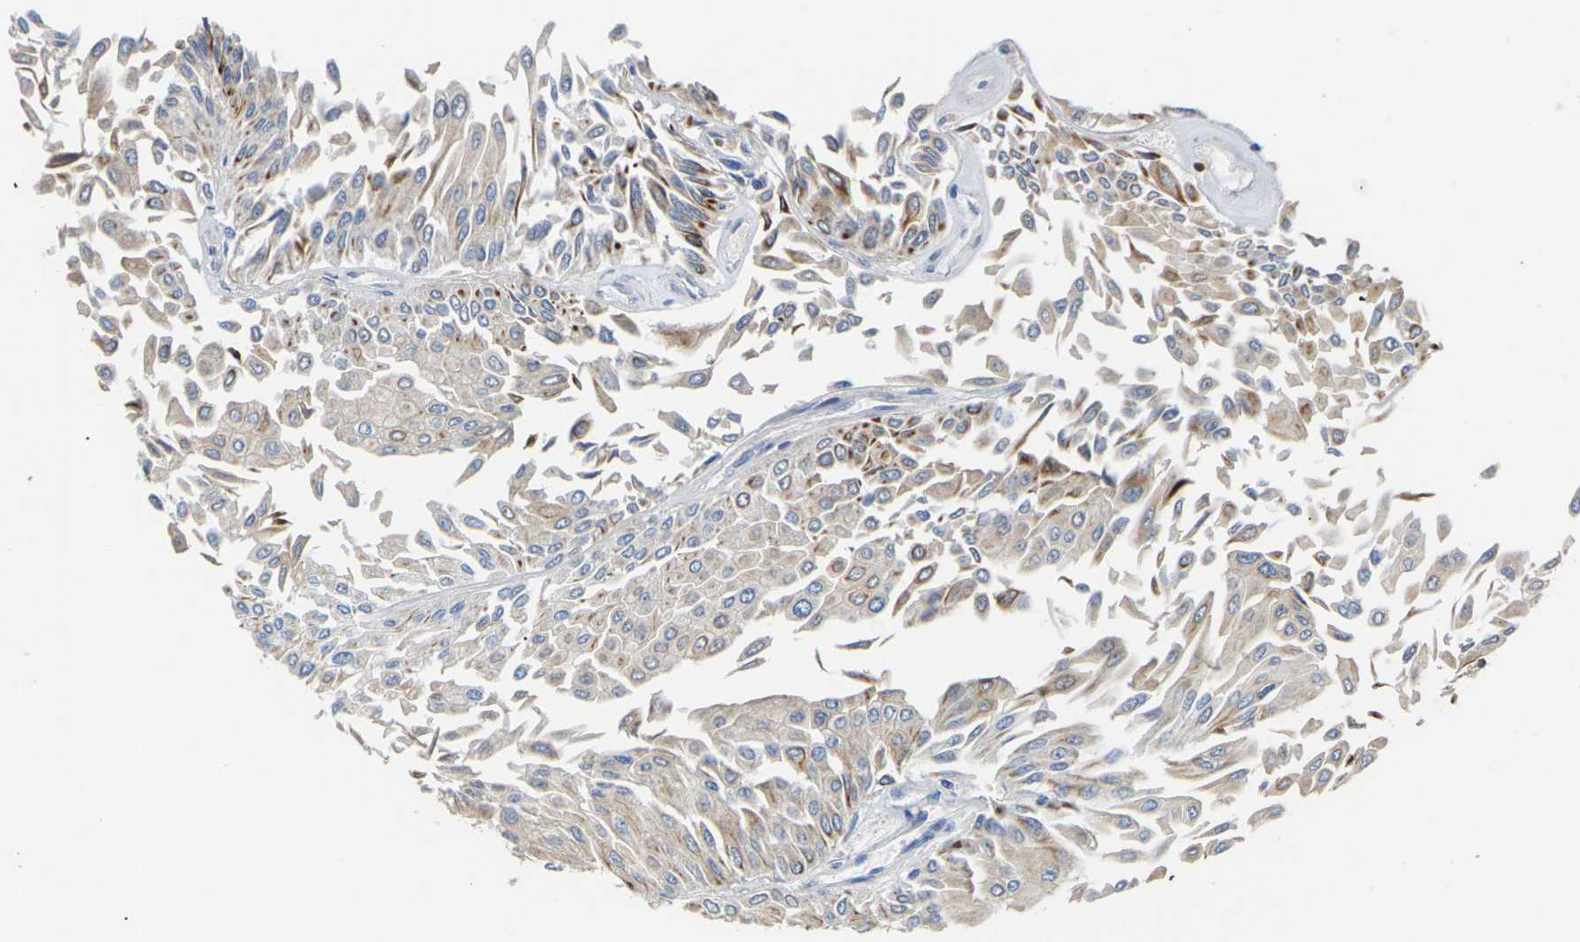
{"staining": {"intensity": "moderate", "quantity": "25%-75%", "location": "cytoplasmic/membranous"}, "tissue": "urothelial cancer", "cell_type": "Tumor cells", "image_type": "cancer", "snomed": [{"axis": "morphology", "description": "Urothelial carcinoma, Low grade"}, {"axis": "topography", "description": "Urinary bladder"}], "caption": "Immunohistochemistry of human urothelial cancer shows medium levels of moderate cytoplasmic/membranous positivity in about 25%-75% of tumor cells. The staining is performed using DAB (3,3'-diaminobenzidine) brown chromogen to label protein expression. The nuclei are counter-stained blue using hematoxylin.", "gene": "TMCO4", "patient": {"sex": "male", "age": 67}}